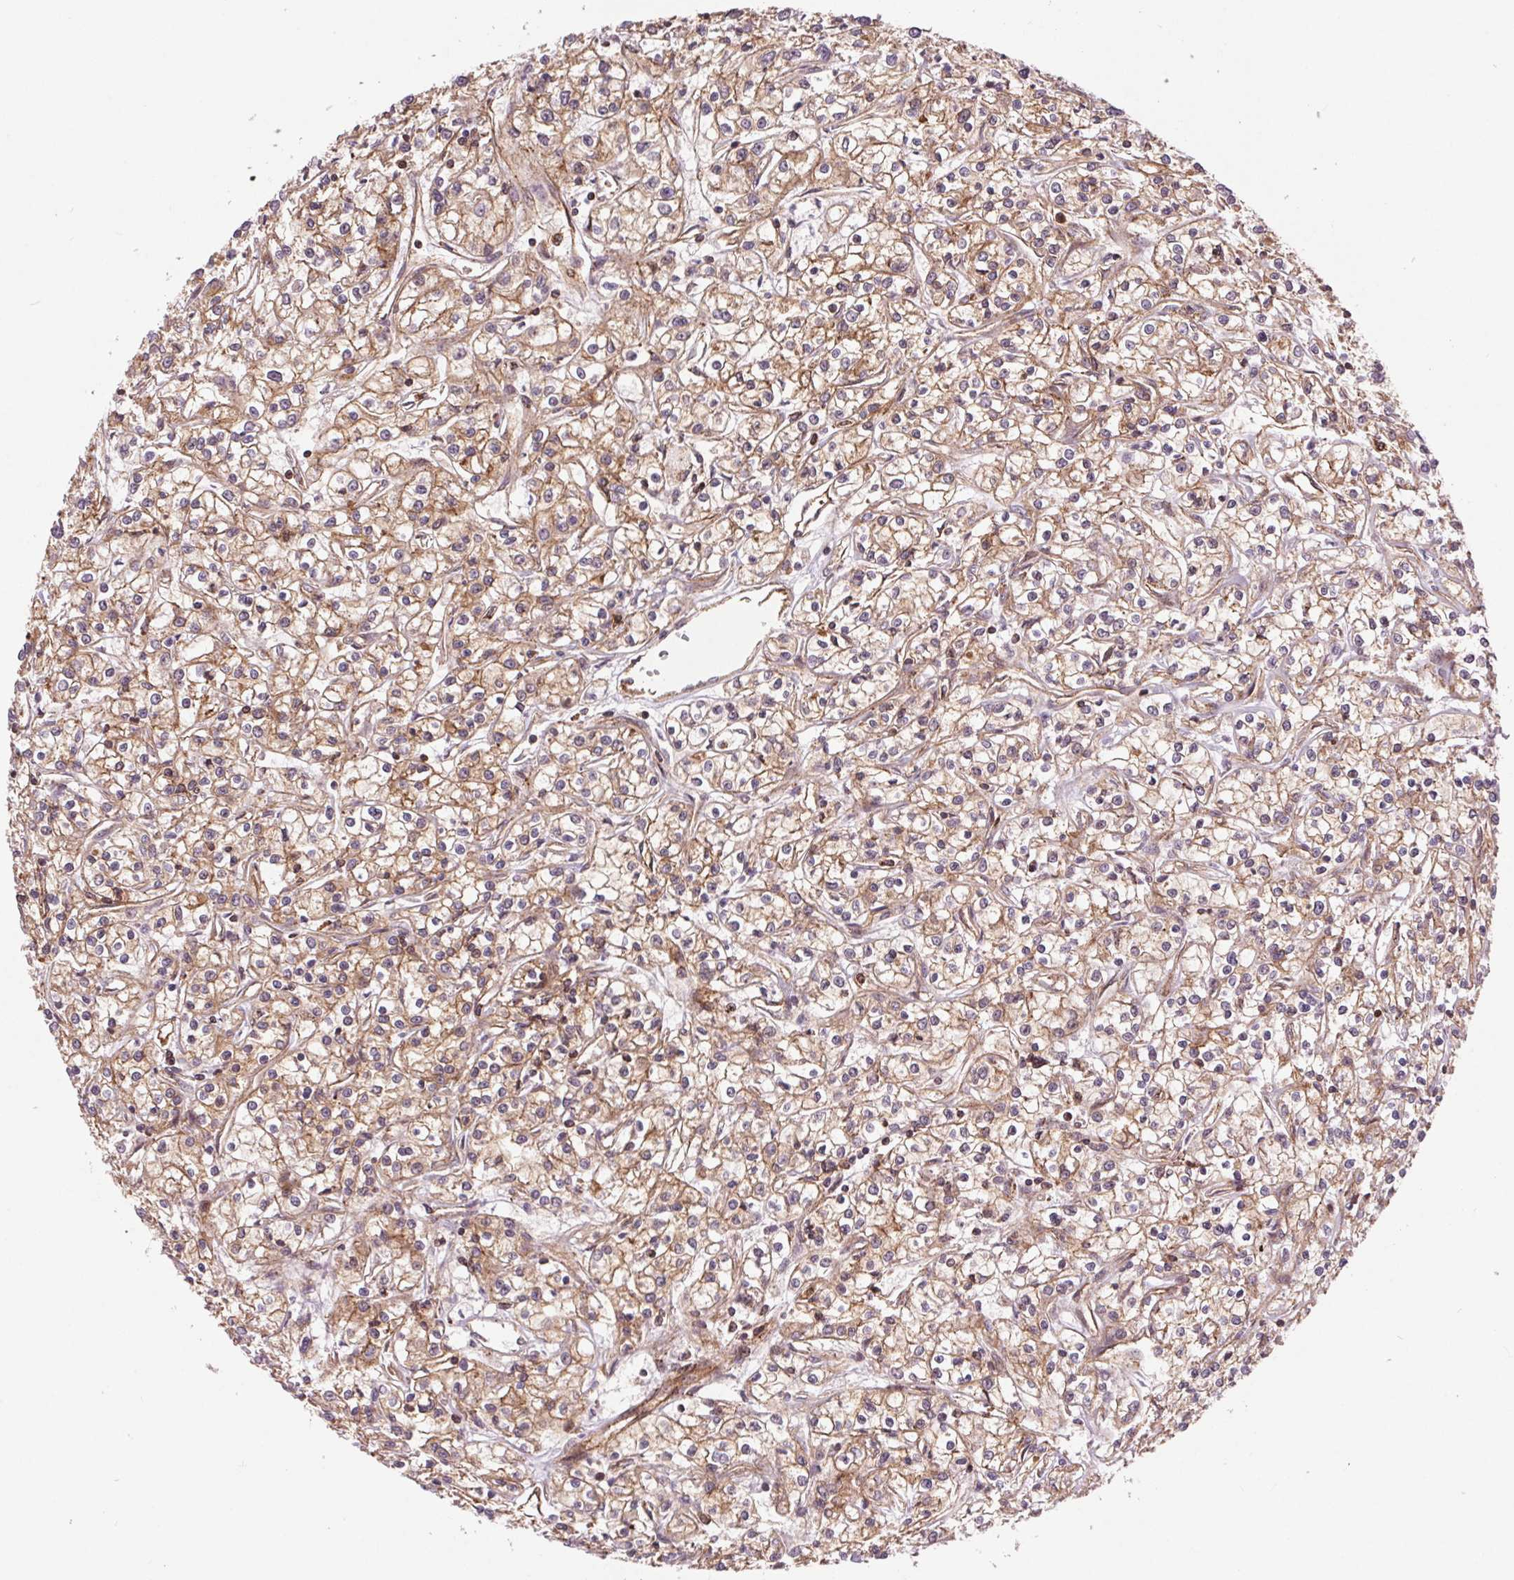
{"staining": {"intensity": "moderate", "quantity": ">75%", "location": "cytoplasmic/membranous"}, "tissue": "renal cancer", "cell_type": "Tumor cells", "image_type": "cancer", "snomed": [{"axis": "morphology", "description": "Adenocarcinoma, NOS"}, {"axis": "topography", "description": "Kidney"}], "caption": "The photomicrograph demonstrates immunohistochemical staining of renal adenocarcinoma. There is moderate cytoplasmic/membranous expression is appreciated in about >75% of tumor cells.", "gene": "CHMP4B", "patient": {"sex": "female", "age": 59}}